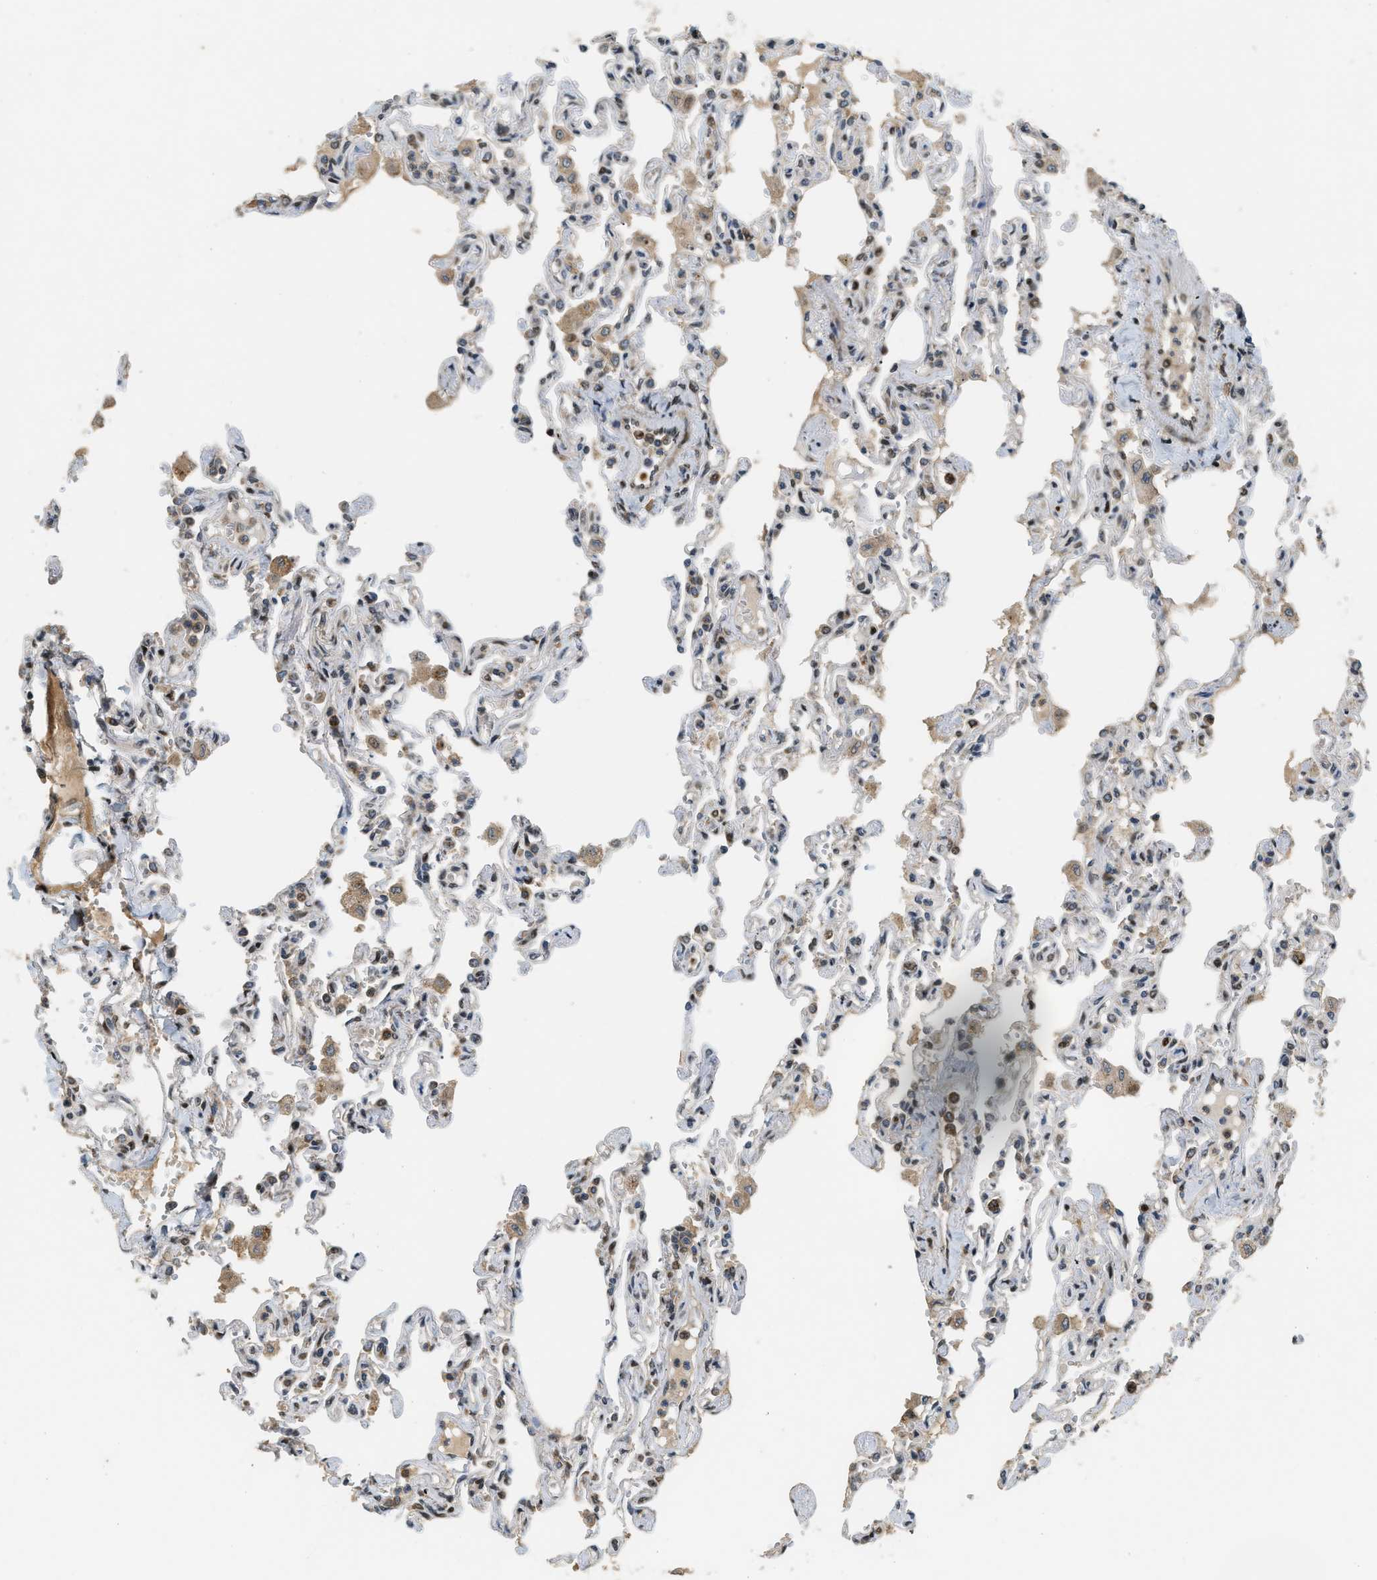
{"staining": {"intensity": "negative", "quantity": "none", "location": "none"}, "tissue": "lung", "cell_type": "Alveolar cells", "image_type": "normal", "snomed": [{"axis": "morphology", "description": "Normal tissue, NOS"}, {"axis": "topography", "description": "Lung"}], "caption": "Histopathology image shows no protein positivity in alveolar cells of benign lung.", "gene": "TRAPPC14", "patient": {"sex": "male", "age": 21}}